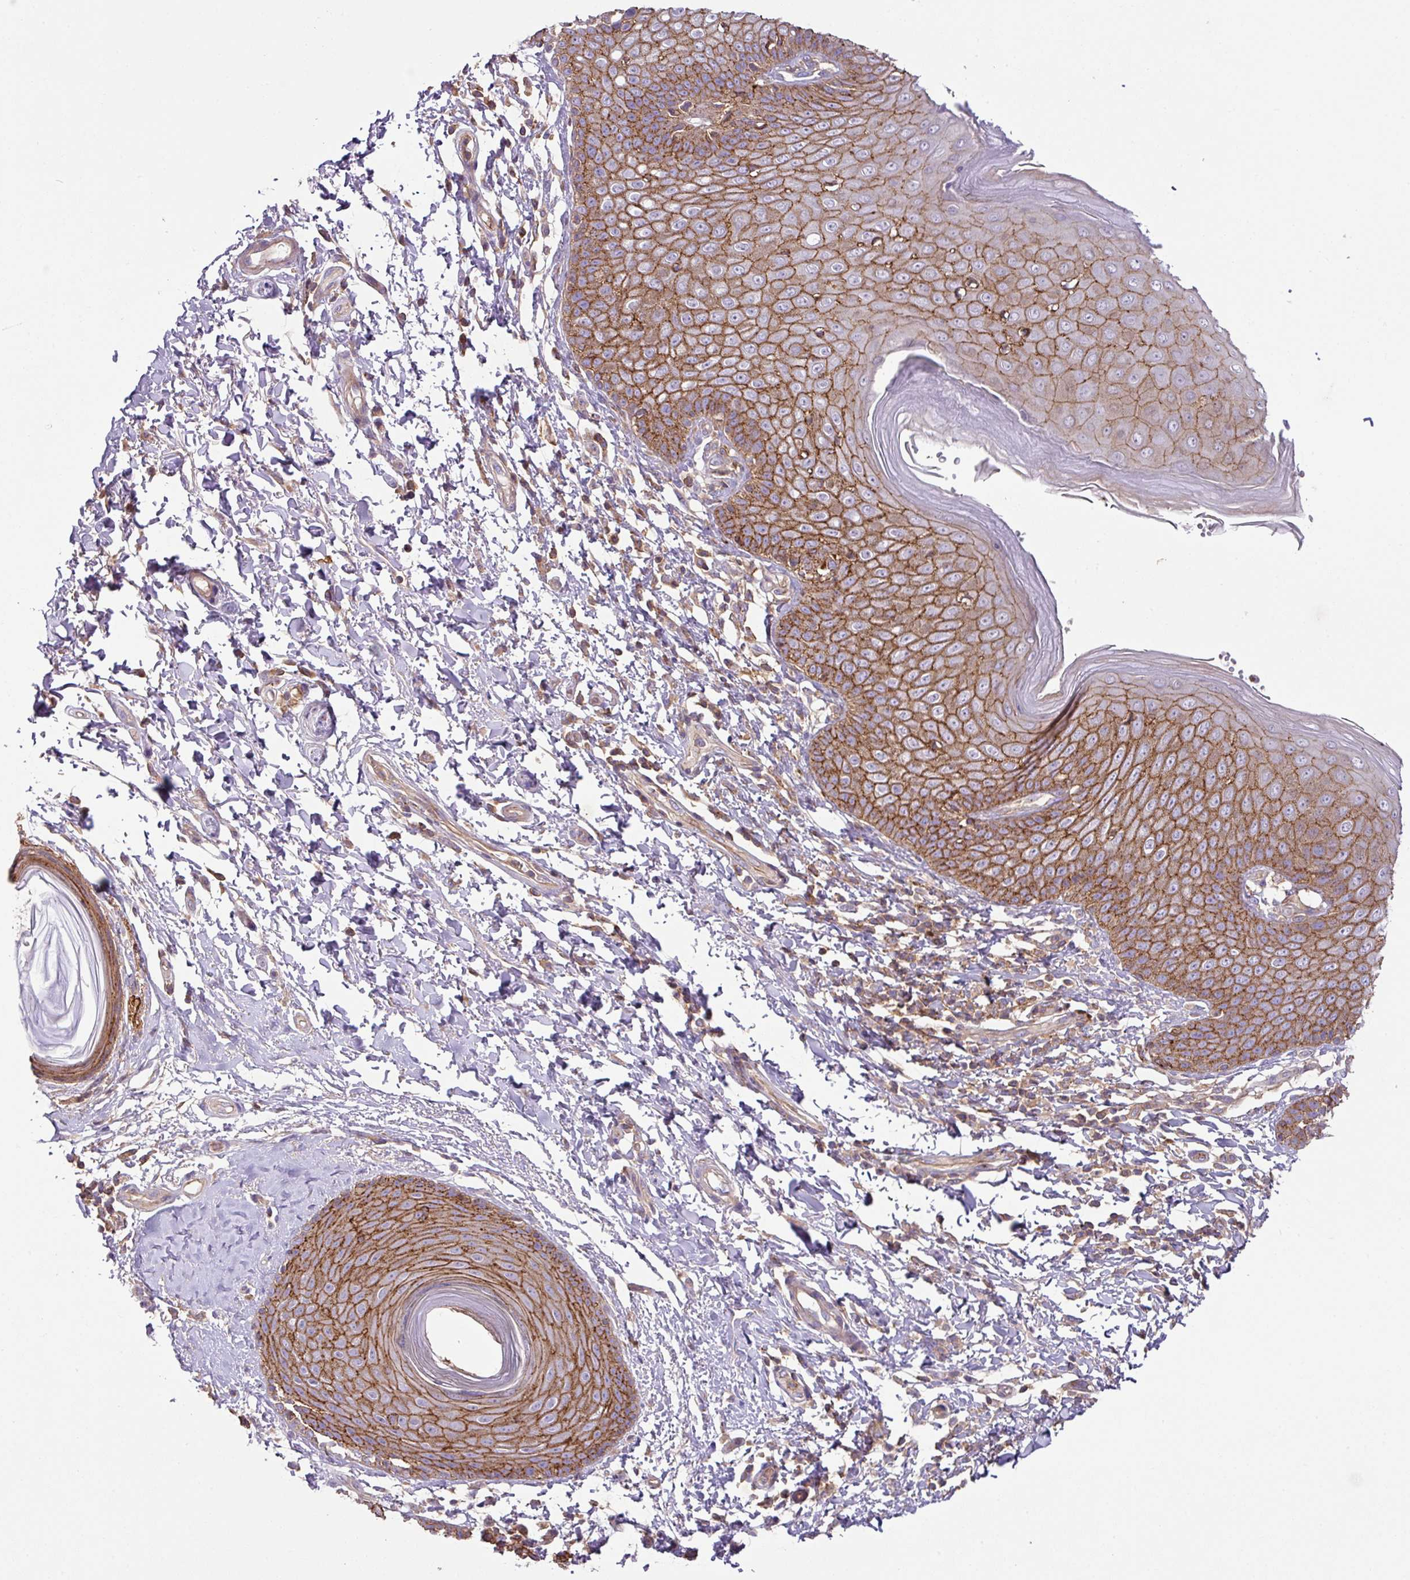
{"staining": {"intensity": "strong", "quantity": ">75%", "location": "cytoplasmic/membranous"}, "tissue": "skin", "cell_type": "Epidermal cells", "image_type": "normal", "snomed": [{"axis": "morphology", "description": "Normal tissue, NOS"}, {"axis": "topography", "description": "Peripheral nerve tissue"}], "caption": "An immunohistochemistry image of unremarkable tissue is shown. Protein staining in brown labels strong cytoplasmic/membranous positivity in skin within epidermal cells.", "gene": "RIC1", "patient": {"sex": "male", "age": 51}}